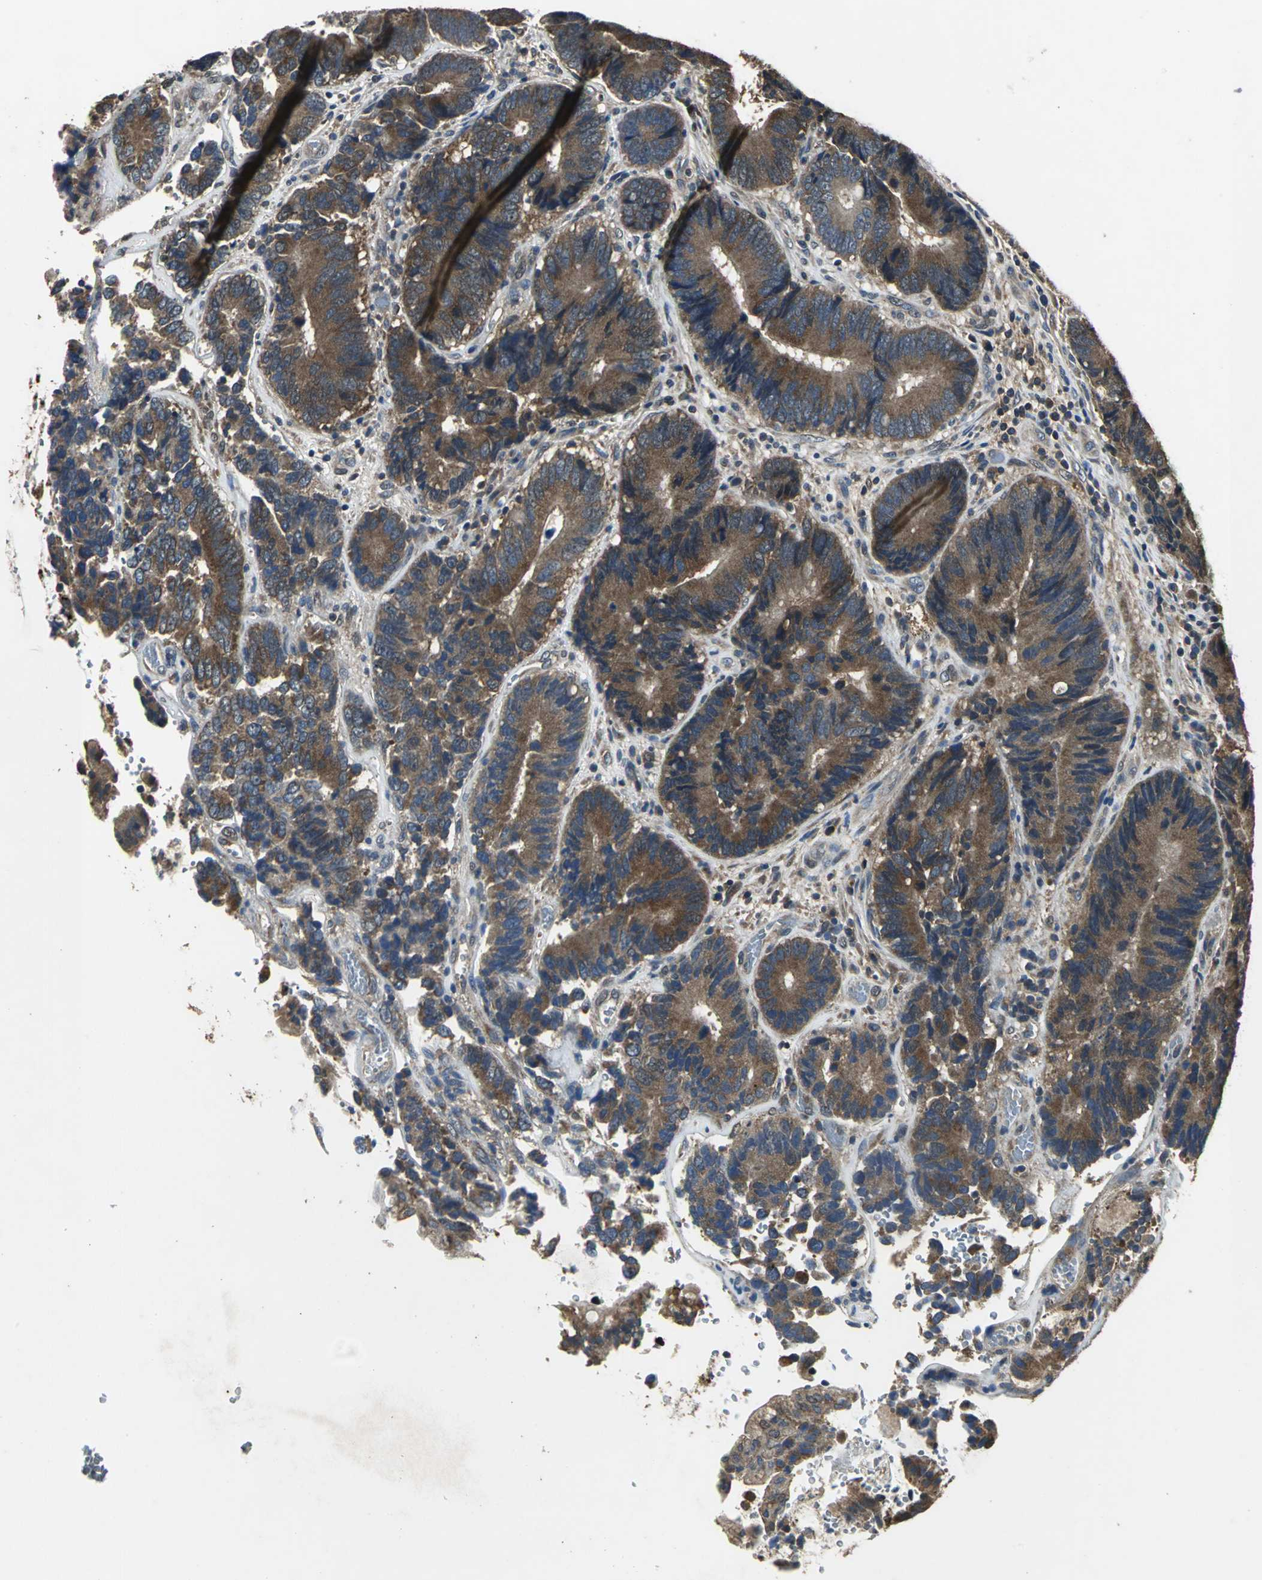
{"staining": {"intensity": "moderate", "quantity": ">75%", "location": "cytoplasmic/membranous"}, "tissue": "colorectal cancer", "cell_type": "Tumor cells", "image_type": "cancer", "snomed": [{"axis": "morphology", "description": "Adenocarcinoma, NOS"}, {"axis": "topography", "description": "Colon"}], "caption": "This image shows colorectal cancer stained with IHC to label a protein in brown. The cytoplasmic/membranous of tumor cells show moderate positivity for the protein. Nuclei are counter-stained blue.", "gene": "IRF3", "patient": {"sex": "female", "age": 78}}